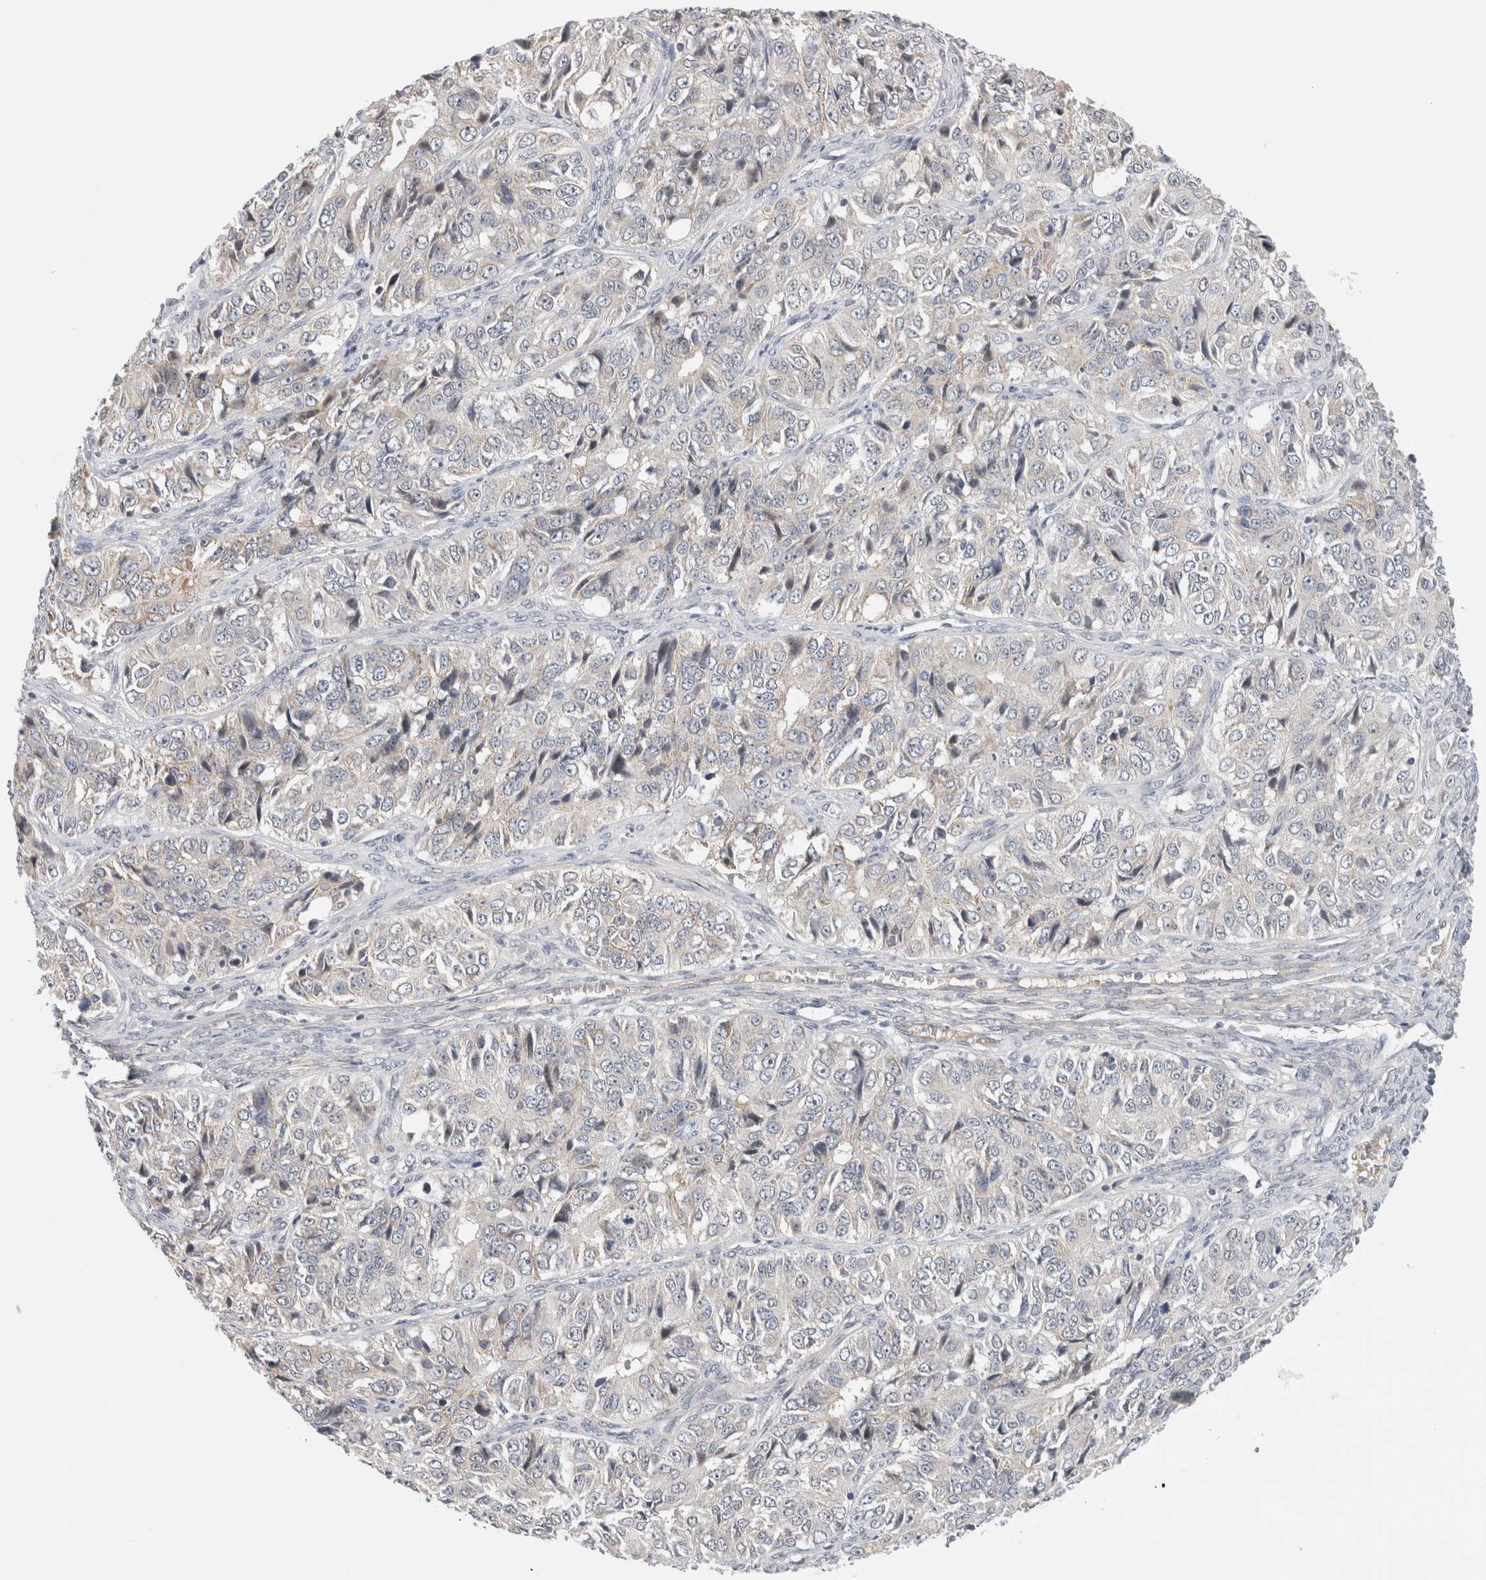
{"staining": {"intensity": "negative", "quantity": "none", "location": "none"}, "tissue": "ovarian cancer", "cell_type": "Tumor cells", "image_type": "cancer", "snomed": [{"axis": "morphology", "description": "Carcinoma, endometroid"}, {"axis": "topography", "description": "Ovary"}], "caption": "Tumor cells show no significant positivity in ovarian endometroid carcinoma.", "gene": "HCN3", "patient": {"sex": "female", "age": 51}}